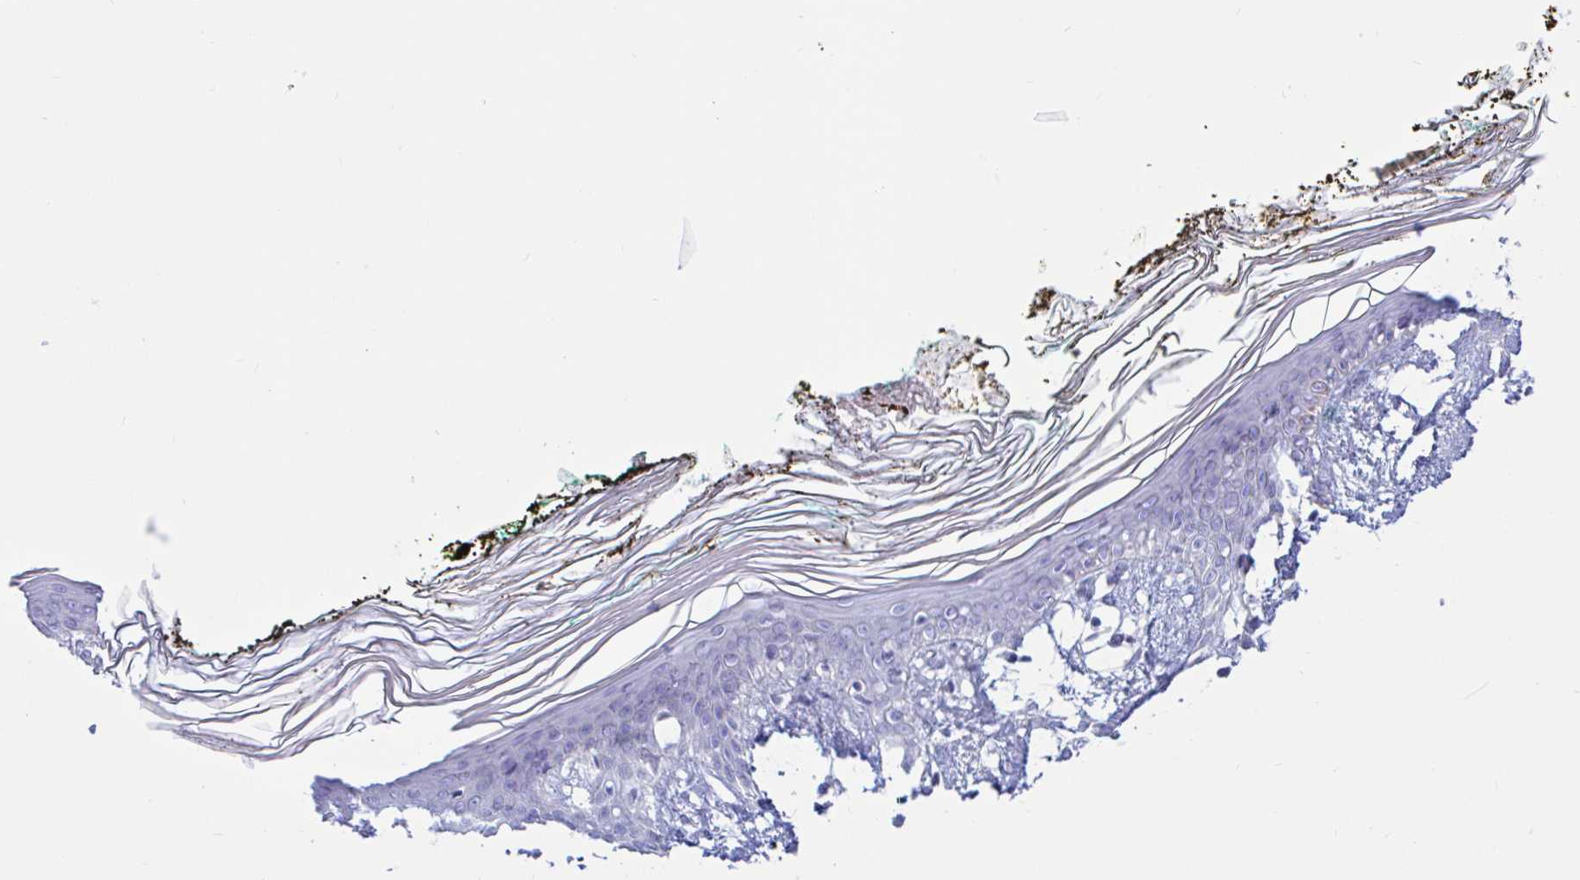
{"staining": {"intensity": "negative", "quantity": "none", "location": "none"}, "tissue": "skin", "cell_type": "Fibroblasts", "image_type": "normal", "snomed": [{"axis": "morphology", "description": "Normal tissue, NOS"}, {"axis": "topography", "description": "Skin"}], "caption": "Immunohistochemical staining of unremarkable skin demonstrates no significant positivity in fibroblasts. (DAB (3,3'-diaminobenzidine) IHC, high magnification).", "gene": "ENSG00000271254", "patient": {"sex": "female", "age": 34}}